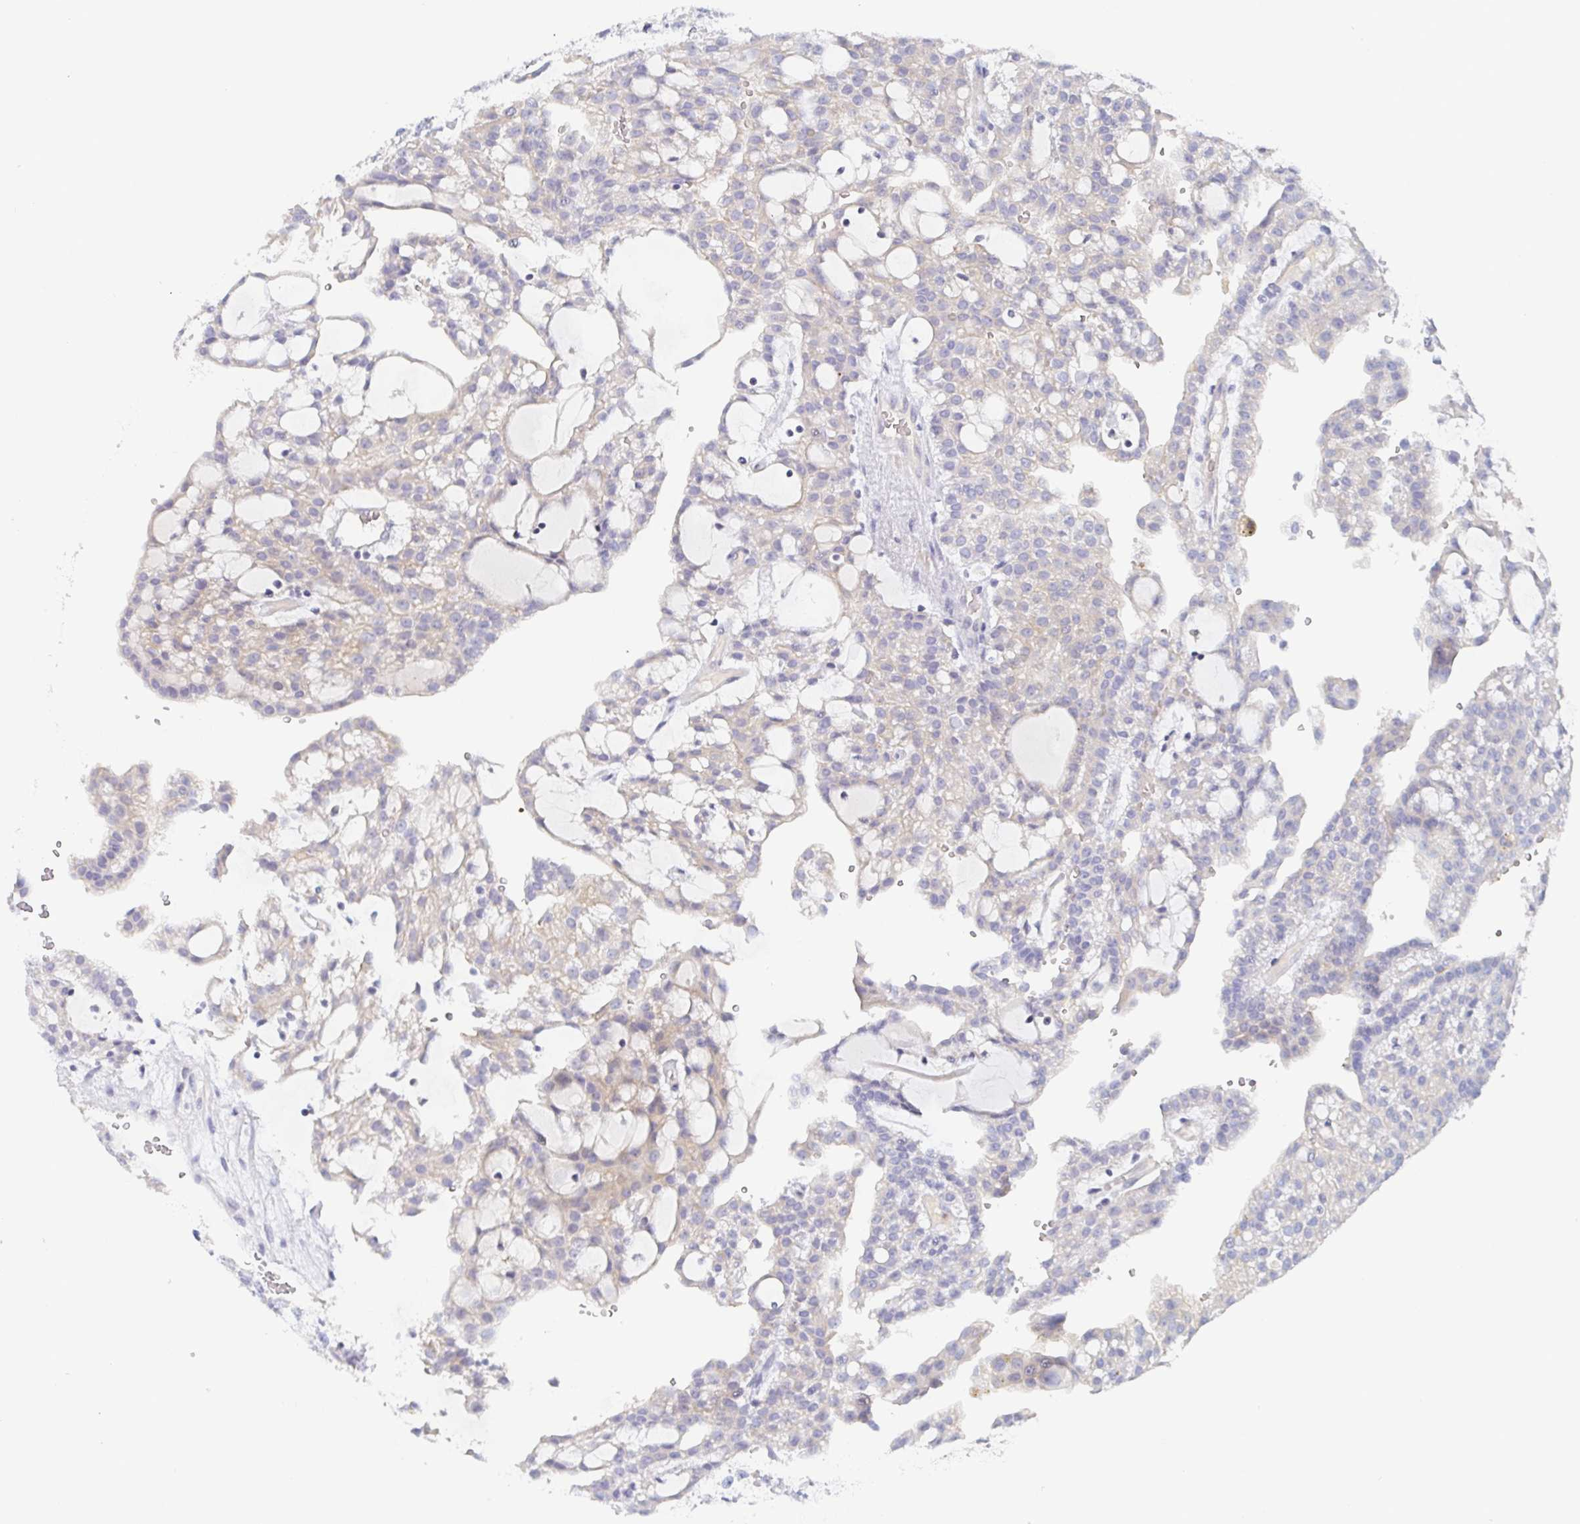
{"staining": {"intensity": "weak", "quantity": "<25%", "location": "cytoplasmic/membranous"}, "tissue": "renal cancer", "cell_type": "Tumor cells", "image_type": "cancer", "snomed": [{"axis": "morphology", "description": "Adenocarcinoma, NOS"}, {"axis": "topography", "description": "Kidney"}], "caption": "DAB (3,3'-diaminobenzidine) immunohistochemical staining of renal adenocarcinoma displays no significant positivity in tumor cells. The staining was performed using DAB to visualize the protein expression in brown, while the nuclei were stained in blue with hematoxylin (Magnification: 20x).", "gene": "RHOV", "patient": {"sex": "male", "age": 63}}